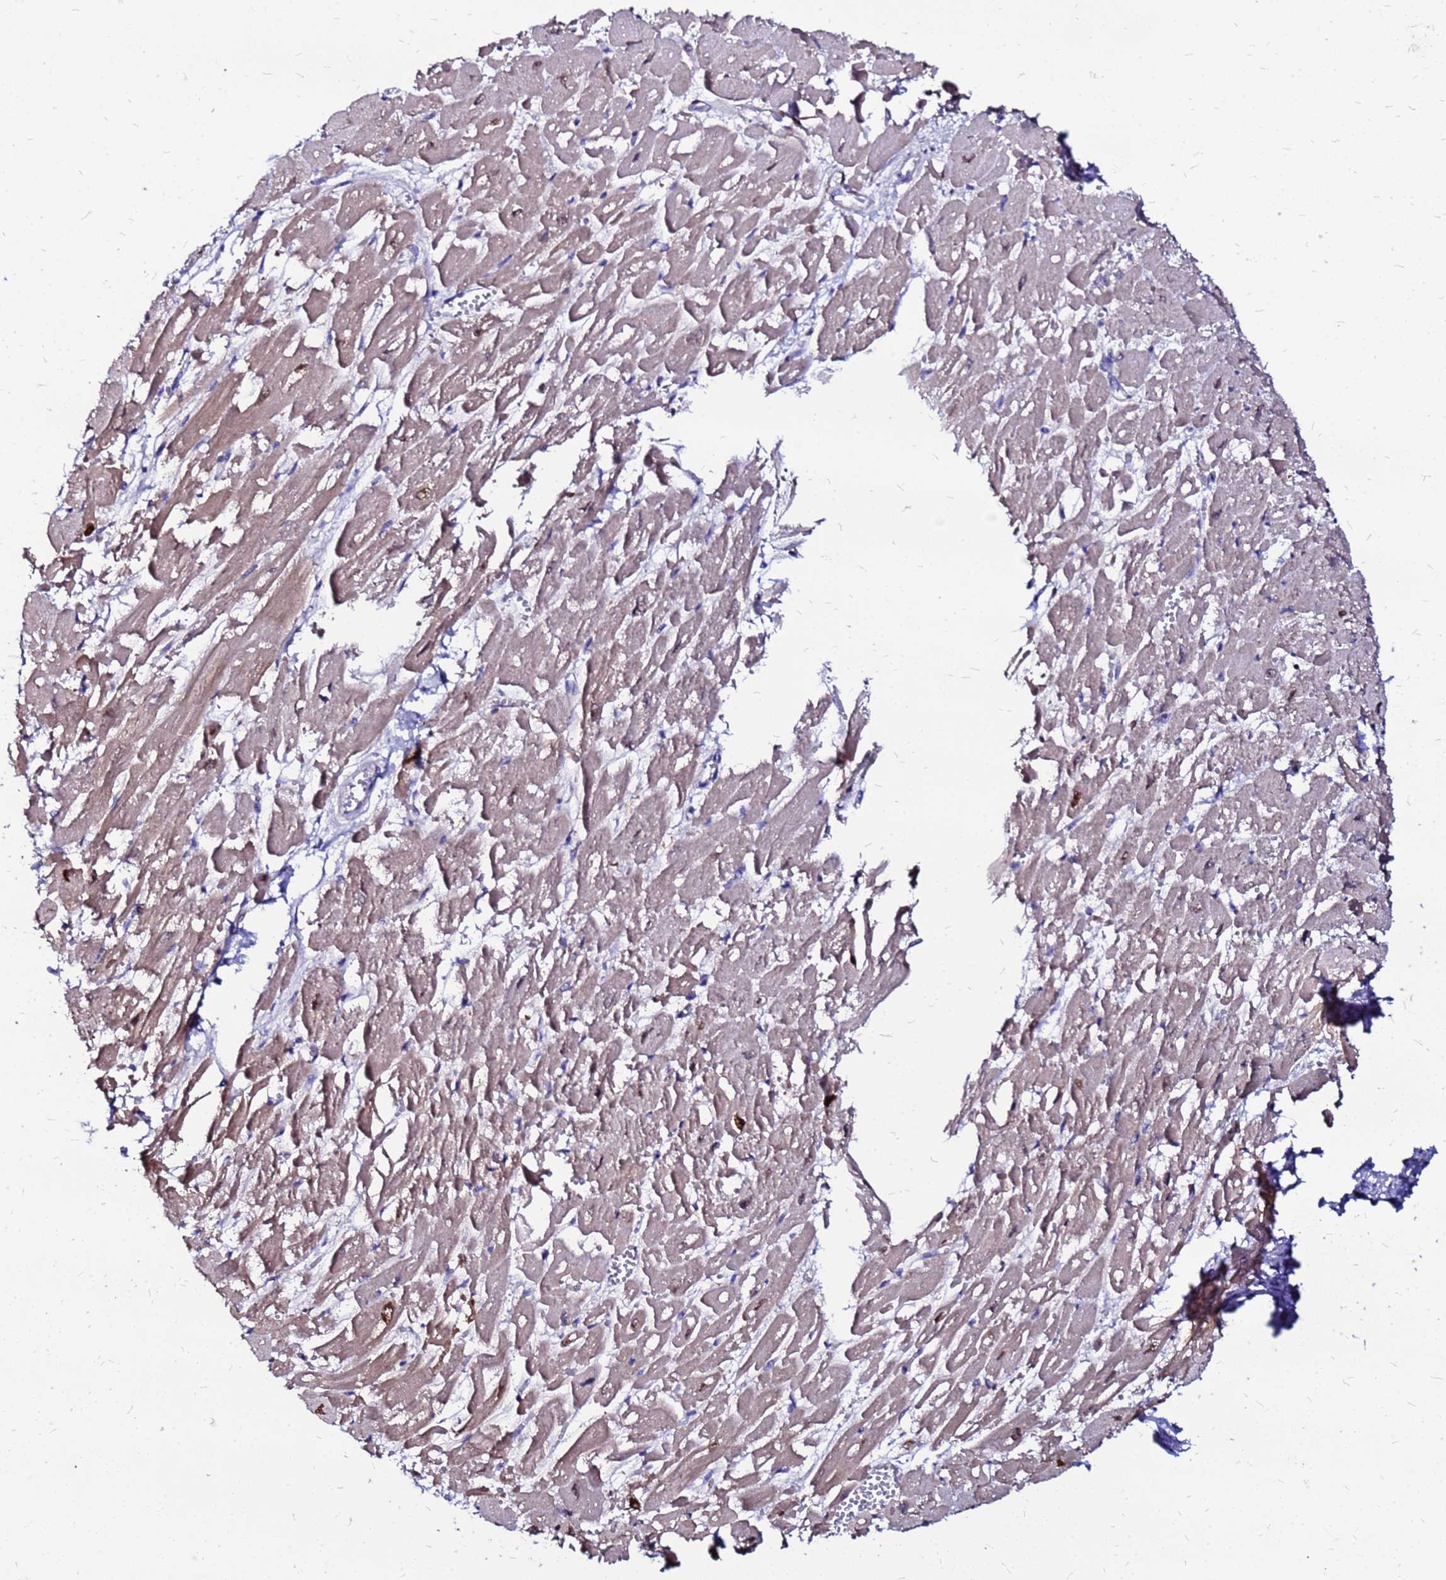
{"staining": {"intensity": "weak", "quantity": ">75%", "location": "cytoplasmic/membranous"}, "tissue": "heart muscle", "cell_type": "Cardiomyocytes", "image_type": "normal", "snomed": [{"axis": "morphology", "description": "Normal tissue, NOS"}, {"axis": "topography", "description": "Heart"}], "caption": "Weak cytoplasmic/membranous staining for a protein is present in about >75% of cardiomyocytes of unremarkable heart muscle using immunohistochemistry.", "gene": "ARHGEF35", "patient": {"sex": "male", "age": 54}}